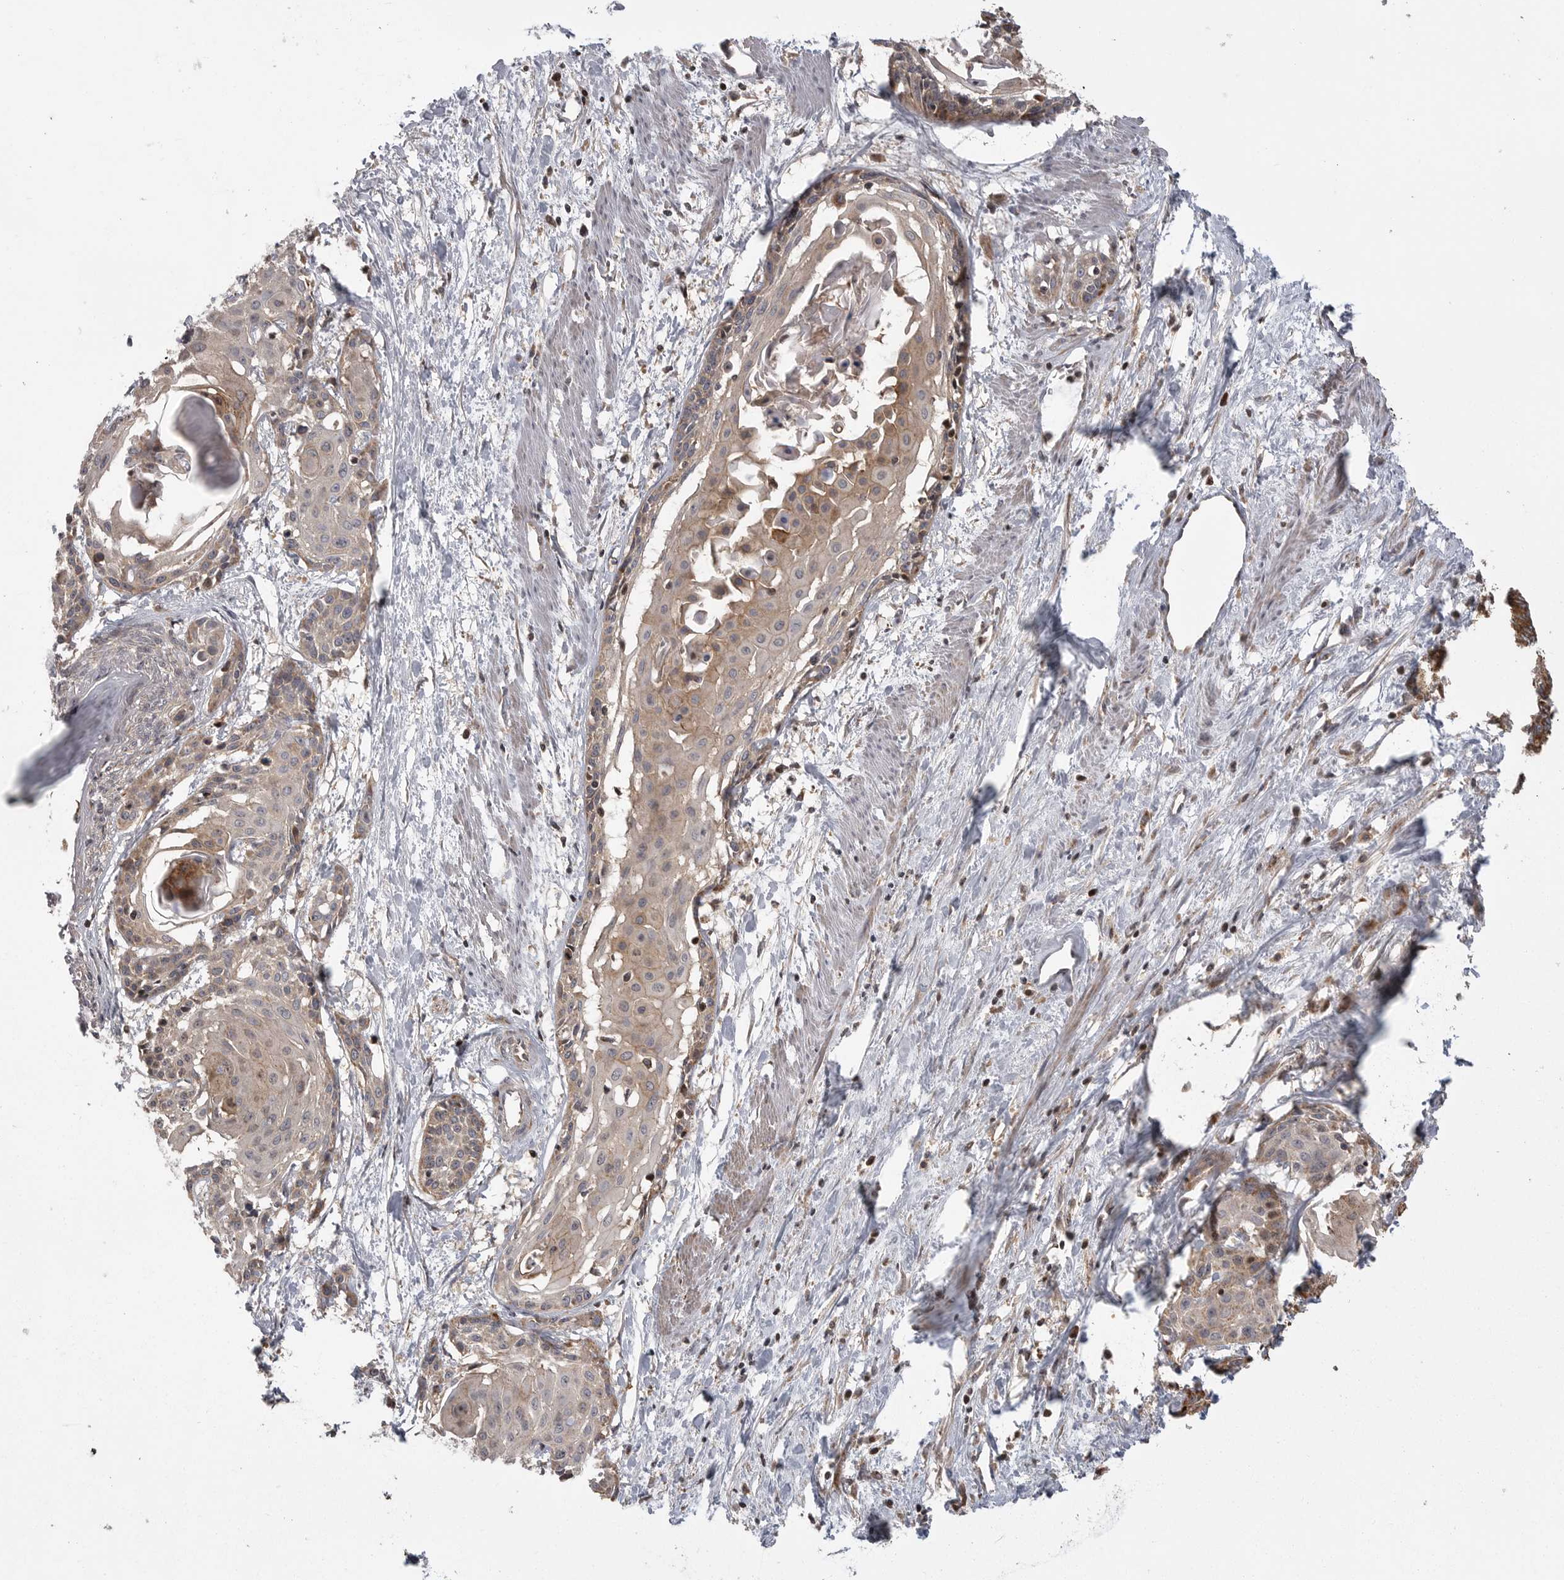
{"staining": {"intensity": "weak", "quantity": "<25%", "location": "cytoplasmic/membranous"}, "tissue": "cervical cancer", "cell_type": "Tumor cells", "image_type": "cancer", "snomed": [{"axis": "morphology", "description": "Squamous cell carcinoma, NOS"}, {"axis": "topography", "description": "Cervix"}], "caption": "DAB immunohistochemical staining of squamous cell carcinoma (cervical) shows no significant staining in tumor cells.", "gene": "OXR1", "patient": {"sex": "female", "age": 57}}